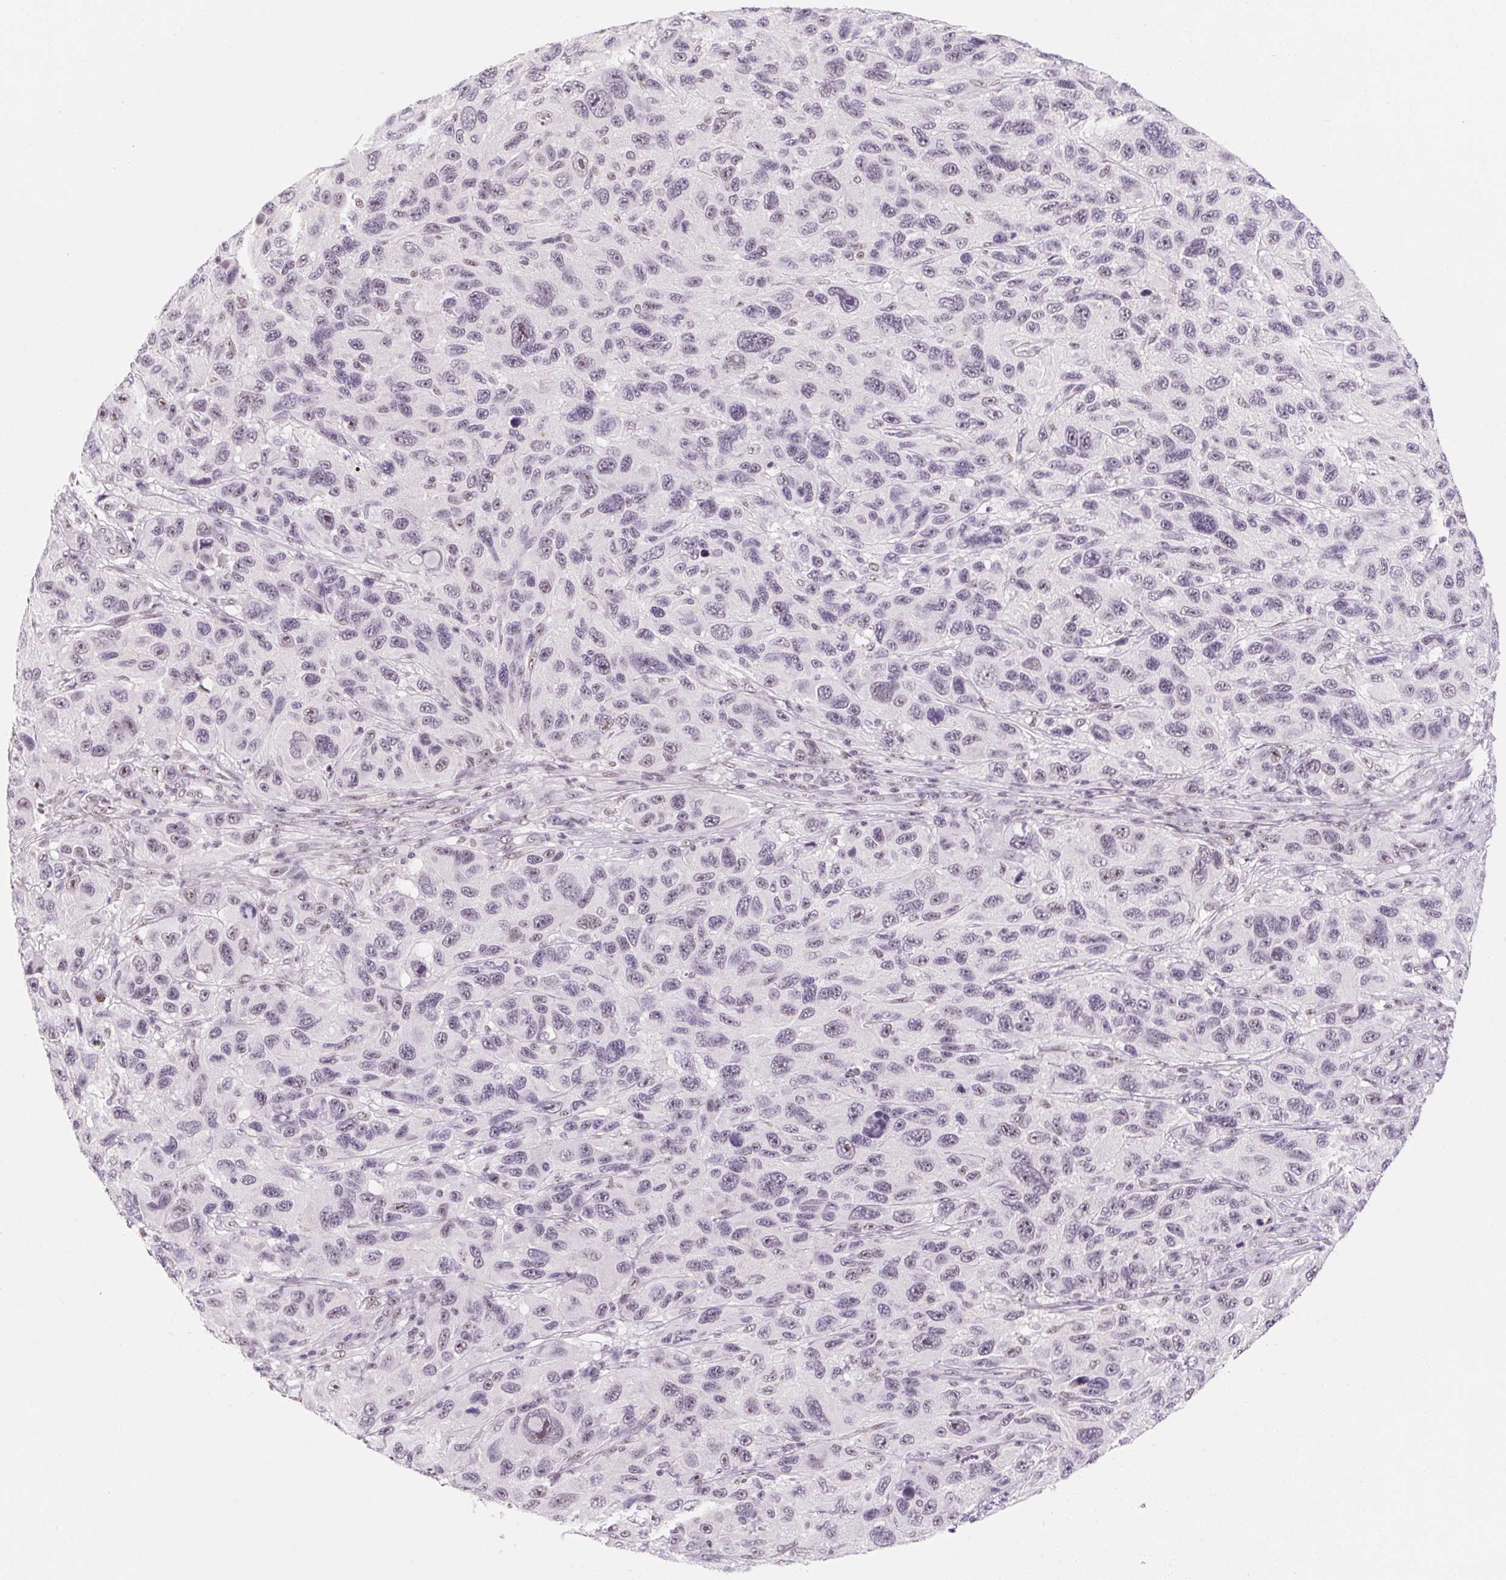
{"staining": {"intensity": "negative", "quantity": "none", "location": "none"}, "tissue": "melanoma", "cell_type": "Tumor cells", "image_type": "cancer", "snomed": [{"axis": "morphology", "description": "Malignant melanoma, NOS"}, {"axis": "topography", "description": "Skin"}], "caption": "Immunohistochemistry of human melanoma reveals no positivity in tumor cells.", "gene": "ZIC4", "patient": {"sex": "male", "age": 53}}